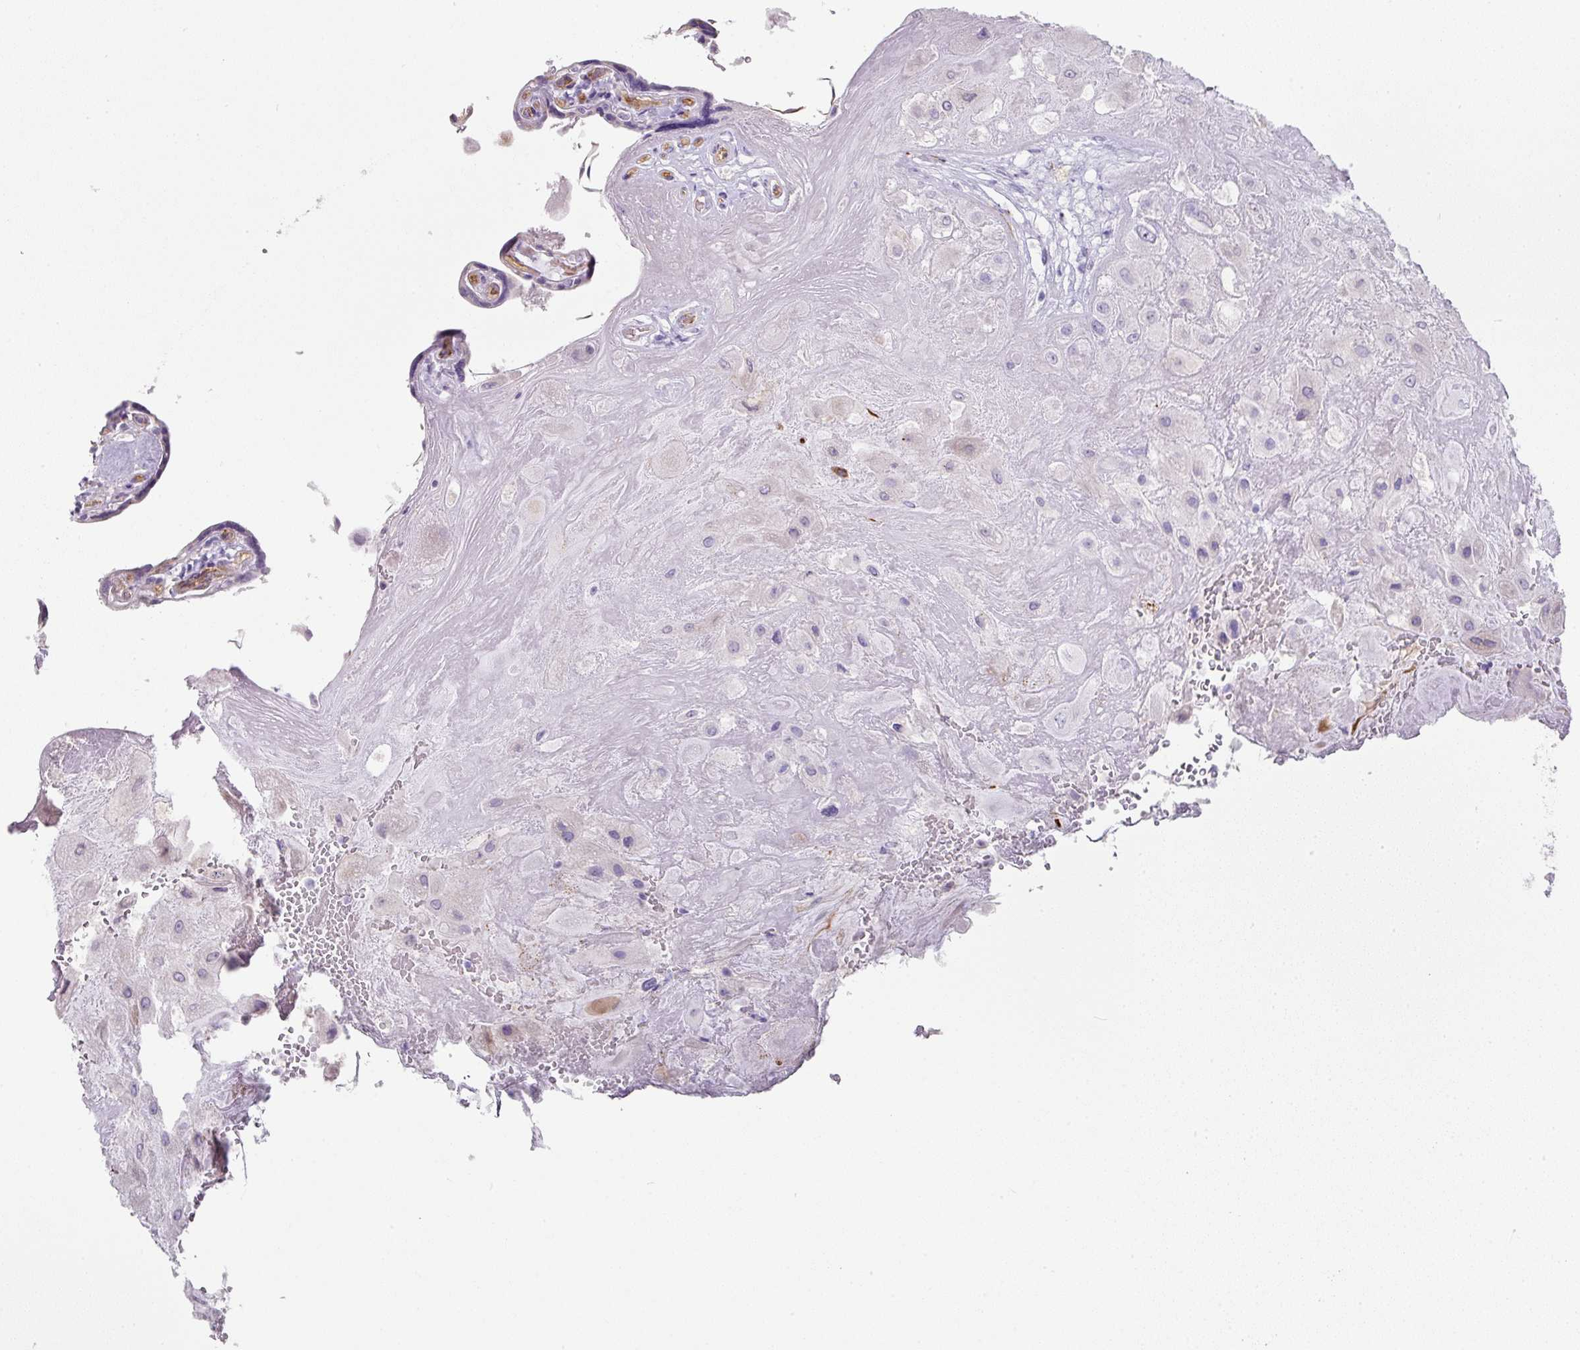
{"staining": {"intensity": "weak", "quantity": "<25%", "location": "cytoplasmic/membranous"}, "tissue": "placenta", "cell_type": "Decidual cells", "image_type": "normal", "snomed": [{"axis": "morphology", "description": "Normal tissue, NOS"}, {"axis": "topography", "description": "Placenta"}], "caption": "Immunohistochemical staining of normal human placenta exhibits no significant expression in decidual cells. Nuclei are stained in blue.", "gene": "OR52N1", "patient": {"sex": "female", "age": 32}}